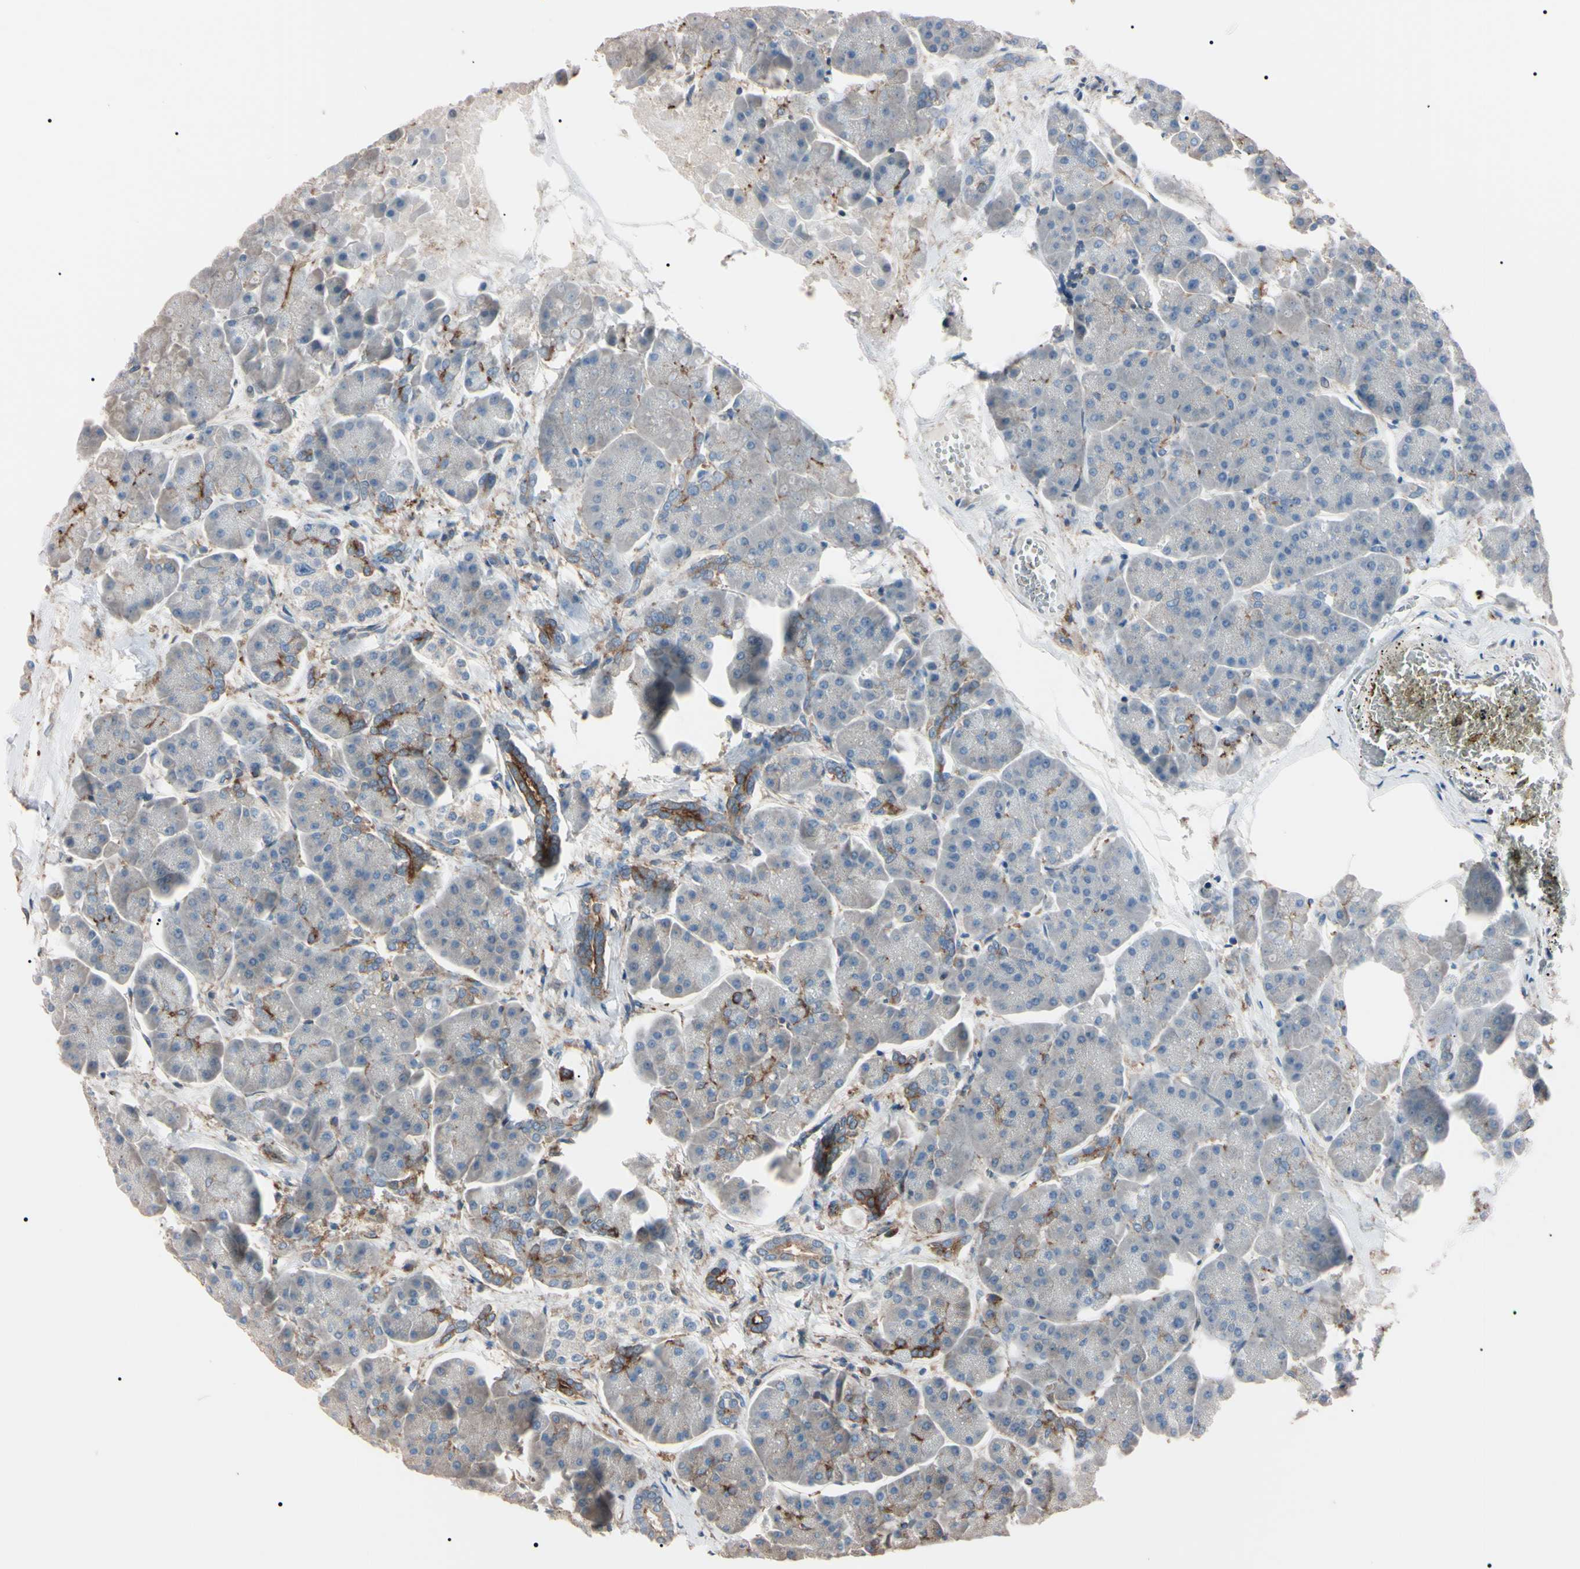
{"staining": {"intensity": "moderate", "quantity": ">75%", "location": "cytoplasmic/membranous"}, "tissue": "pancreas", "cell_type": "Exocrine glandular cells", "image_type": "normal", "snomed": [{"axis": "morphology", "description": "Normal tissue, NOS"}, {"axis": "topography", "description": "Pancreas"}], "caption": "A brown stain highlights moderate cytoplasmic/membranous expression of a protein in exocrine glandular cells of normal human pancreas.", "gene": "PRKACA", "patient": {"sex": "female", "age": 70}}